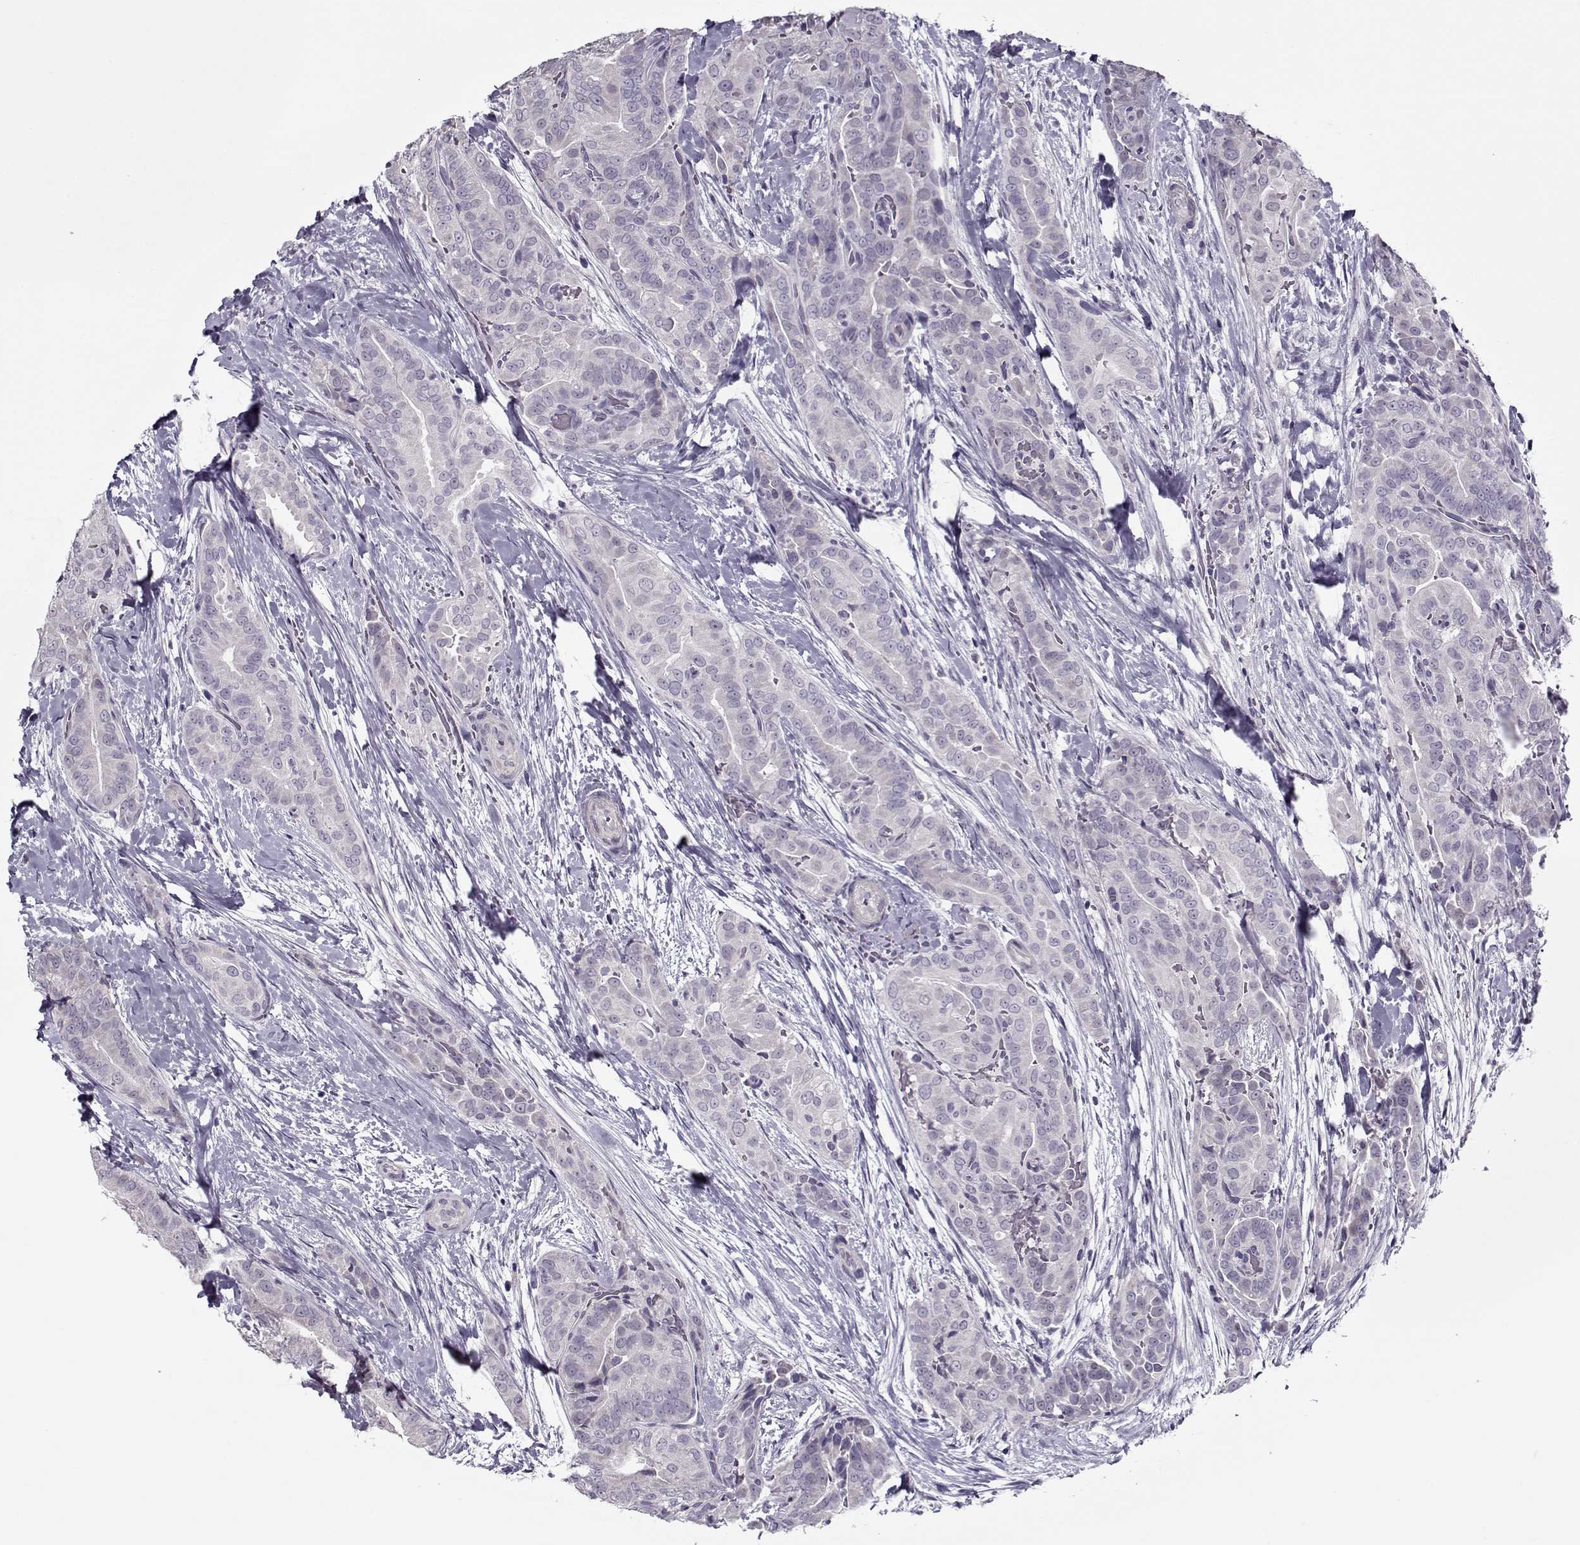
{"staining": {"intensity": "negative", "quantity": "none", "location": "none"}, "tissue": "thyroid cancer", "cell_type": "Tumor cells", "image_type": "cancer", "snomed": [{"axis": "morphology", "description": "Papillary adenocarcinoma, NOS"}, {"axis": "topography", "description": "Thyroid gland"}], "caption": "The histopathology image shows no staining of tumor cells in thyroid cancer (papillary adenocarcinoma).", "gene": "CIBAR1", "patient": {"sex": "male", "age": 61}}